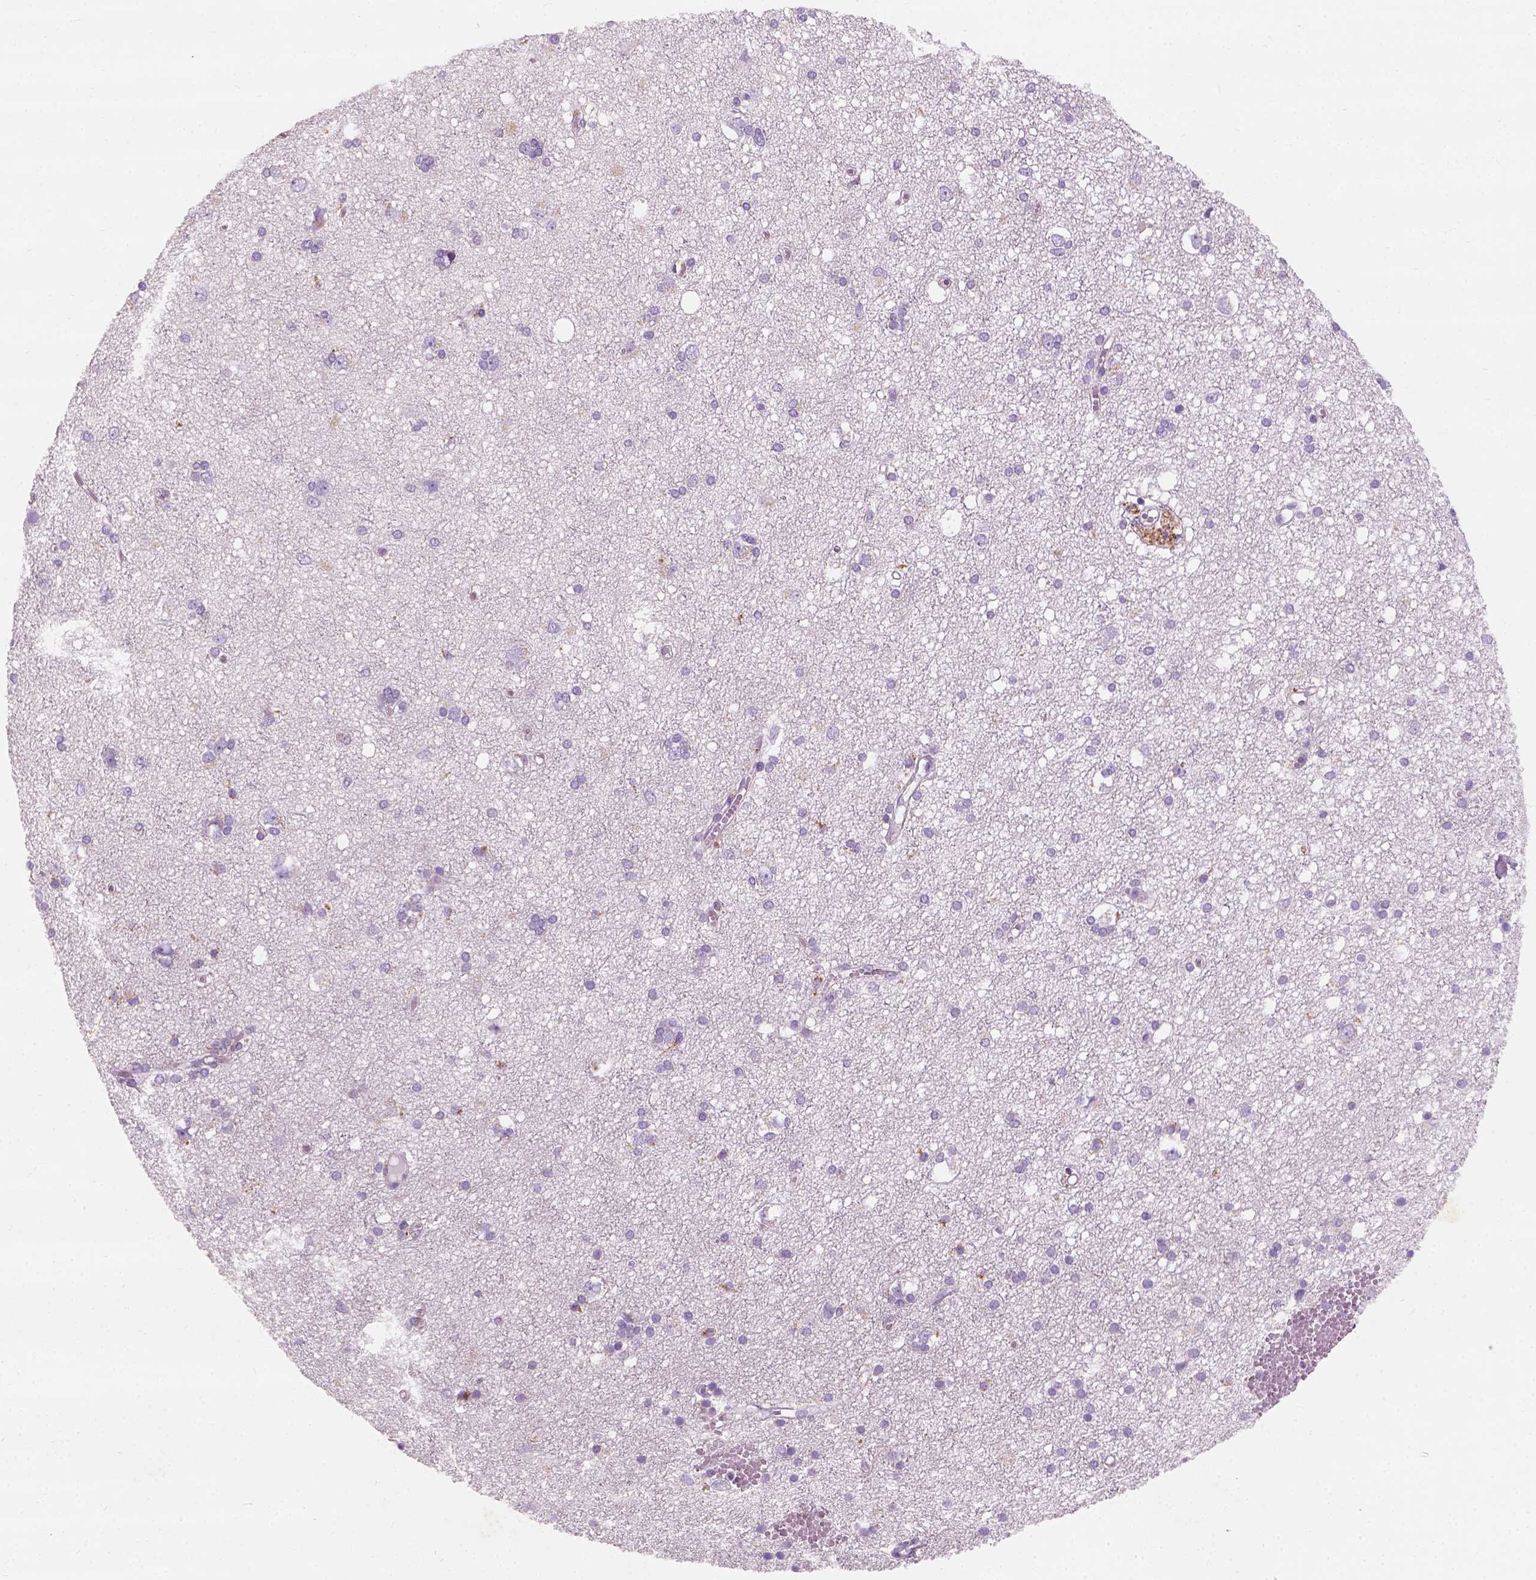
{"staining": {"intensity": "negative", "quantity": "none", "location": "none"}, "tissue": "cerebral cortex", "cell_type": "Endothelial cells", "image_type": "normal", "snomed": [{"axis": "morphology", "description": "Normal tissue, NOS"}, {"axis": "morphology", "description": "Glioma, malignant, High grade"}, {"axis": "topography", "description": "Cerebral cortex"}], "caption": "Endothelial cells show no significant protein expression in normal cerebral cortex. Nuclei are stained in blue.", "gene": "CHODL", "patient": {"sex": "male", "age": 71}}